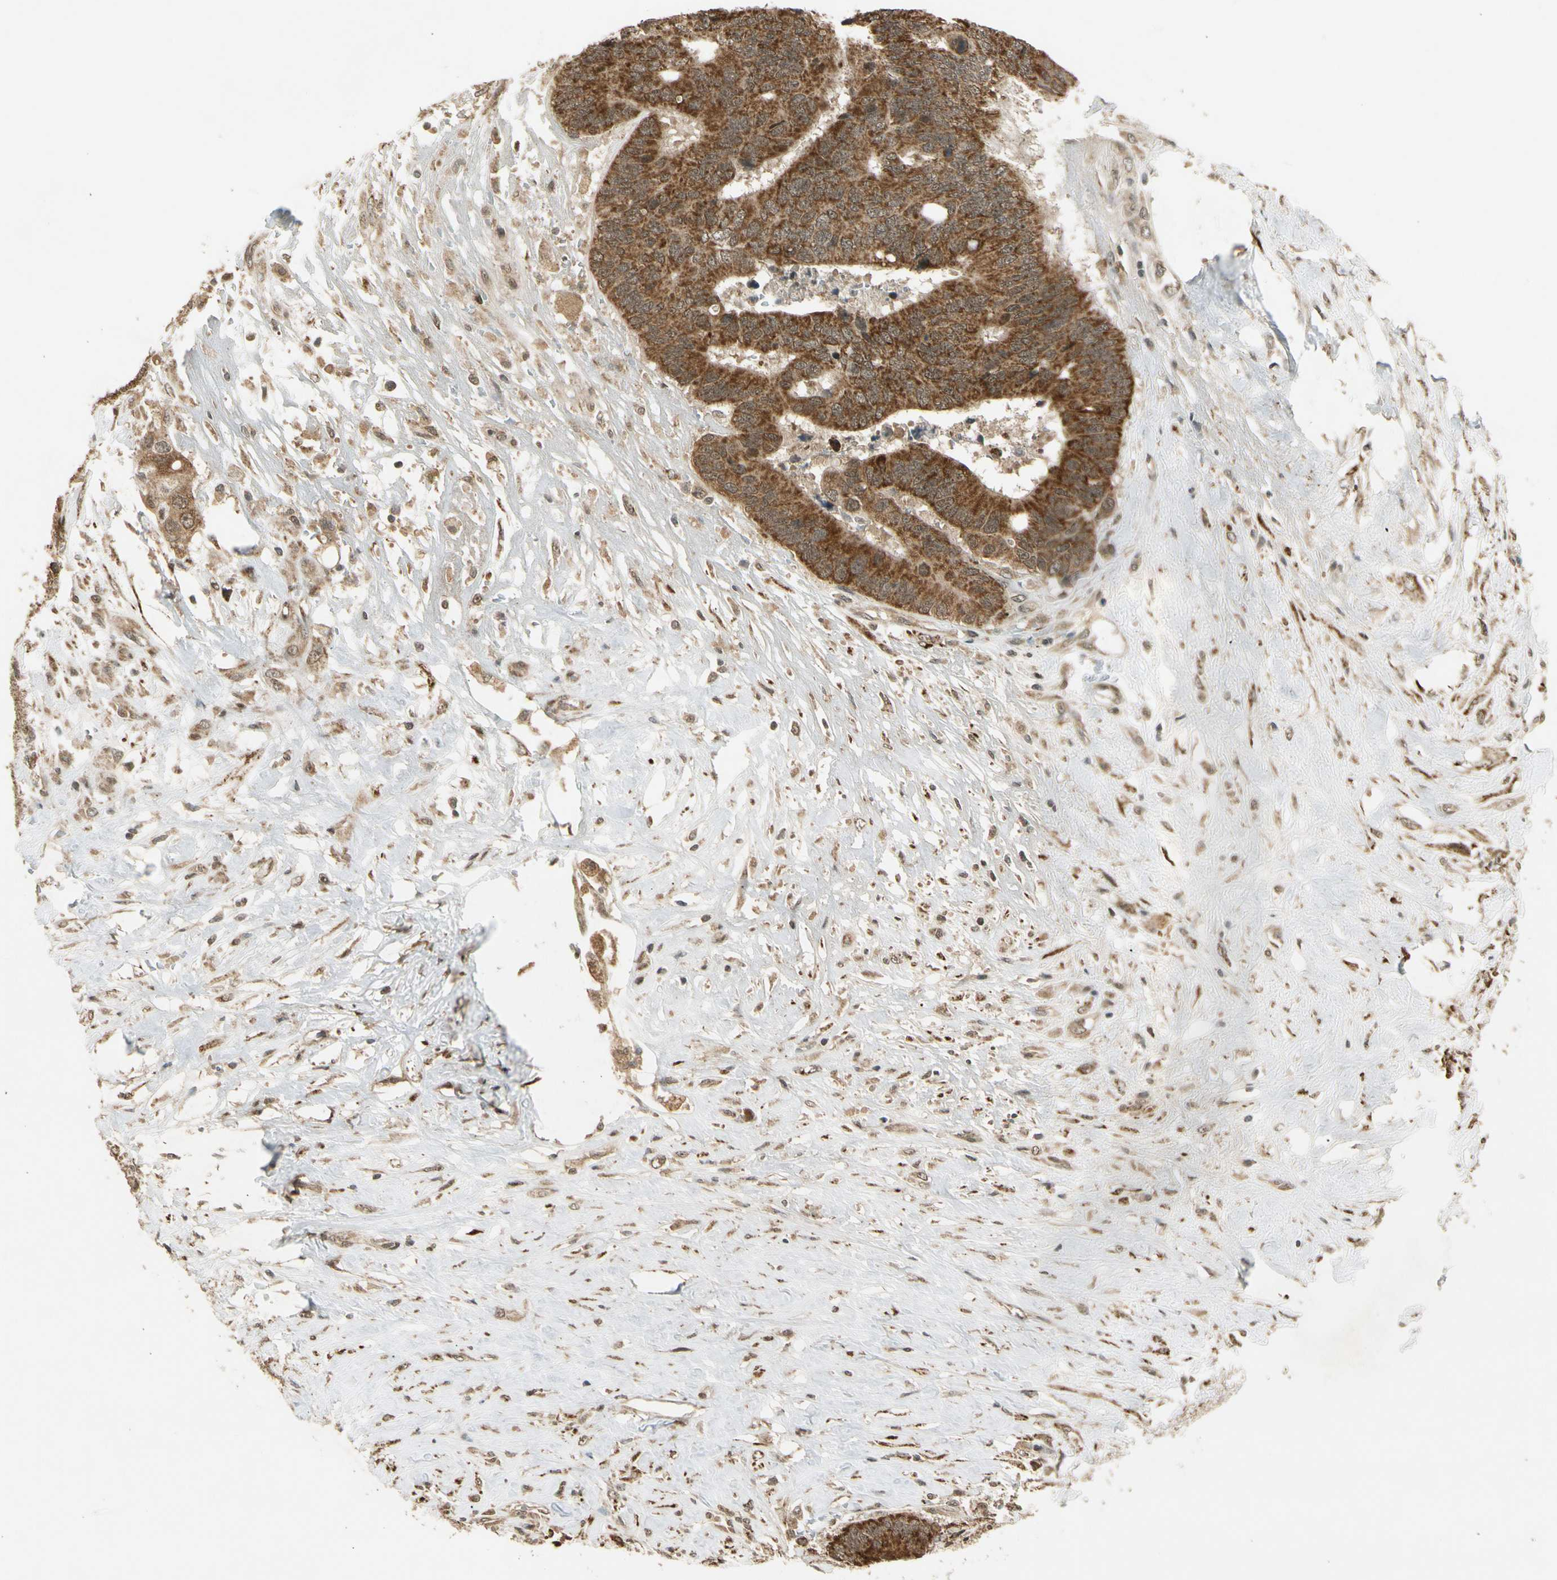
{"staining": {"intensity": "moderate", "quantity": ">75%", "location": "cytoplasmic/membranous,nuclear"}, "tissue": "colorectal cancer", "cell_type": "Tumor cells", "image_type": "cancer", "snomed": [{"axis": "morphology", "description": "Adenocarcinoma, NOS"}, {"axis": "topography", "description": "Rectum"}], "caption": "Colorectal adenocarcinoma was stained to show a protein in brown. There is medium levels of moderate cytoplasmic/membranous and nuclear staining in about >75% of tumor cells.", "gene": "ZNF135", "patient": {"sex": "male", "age": 55}}